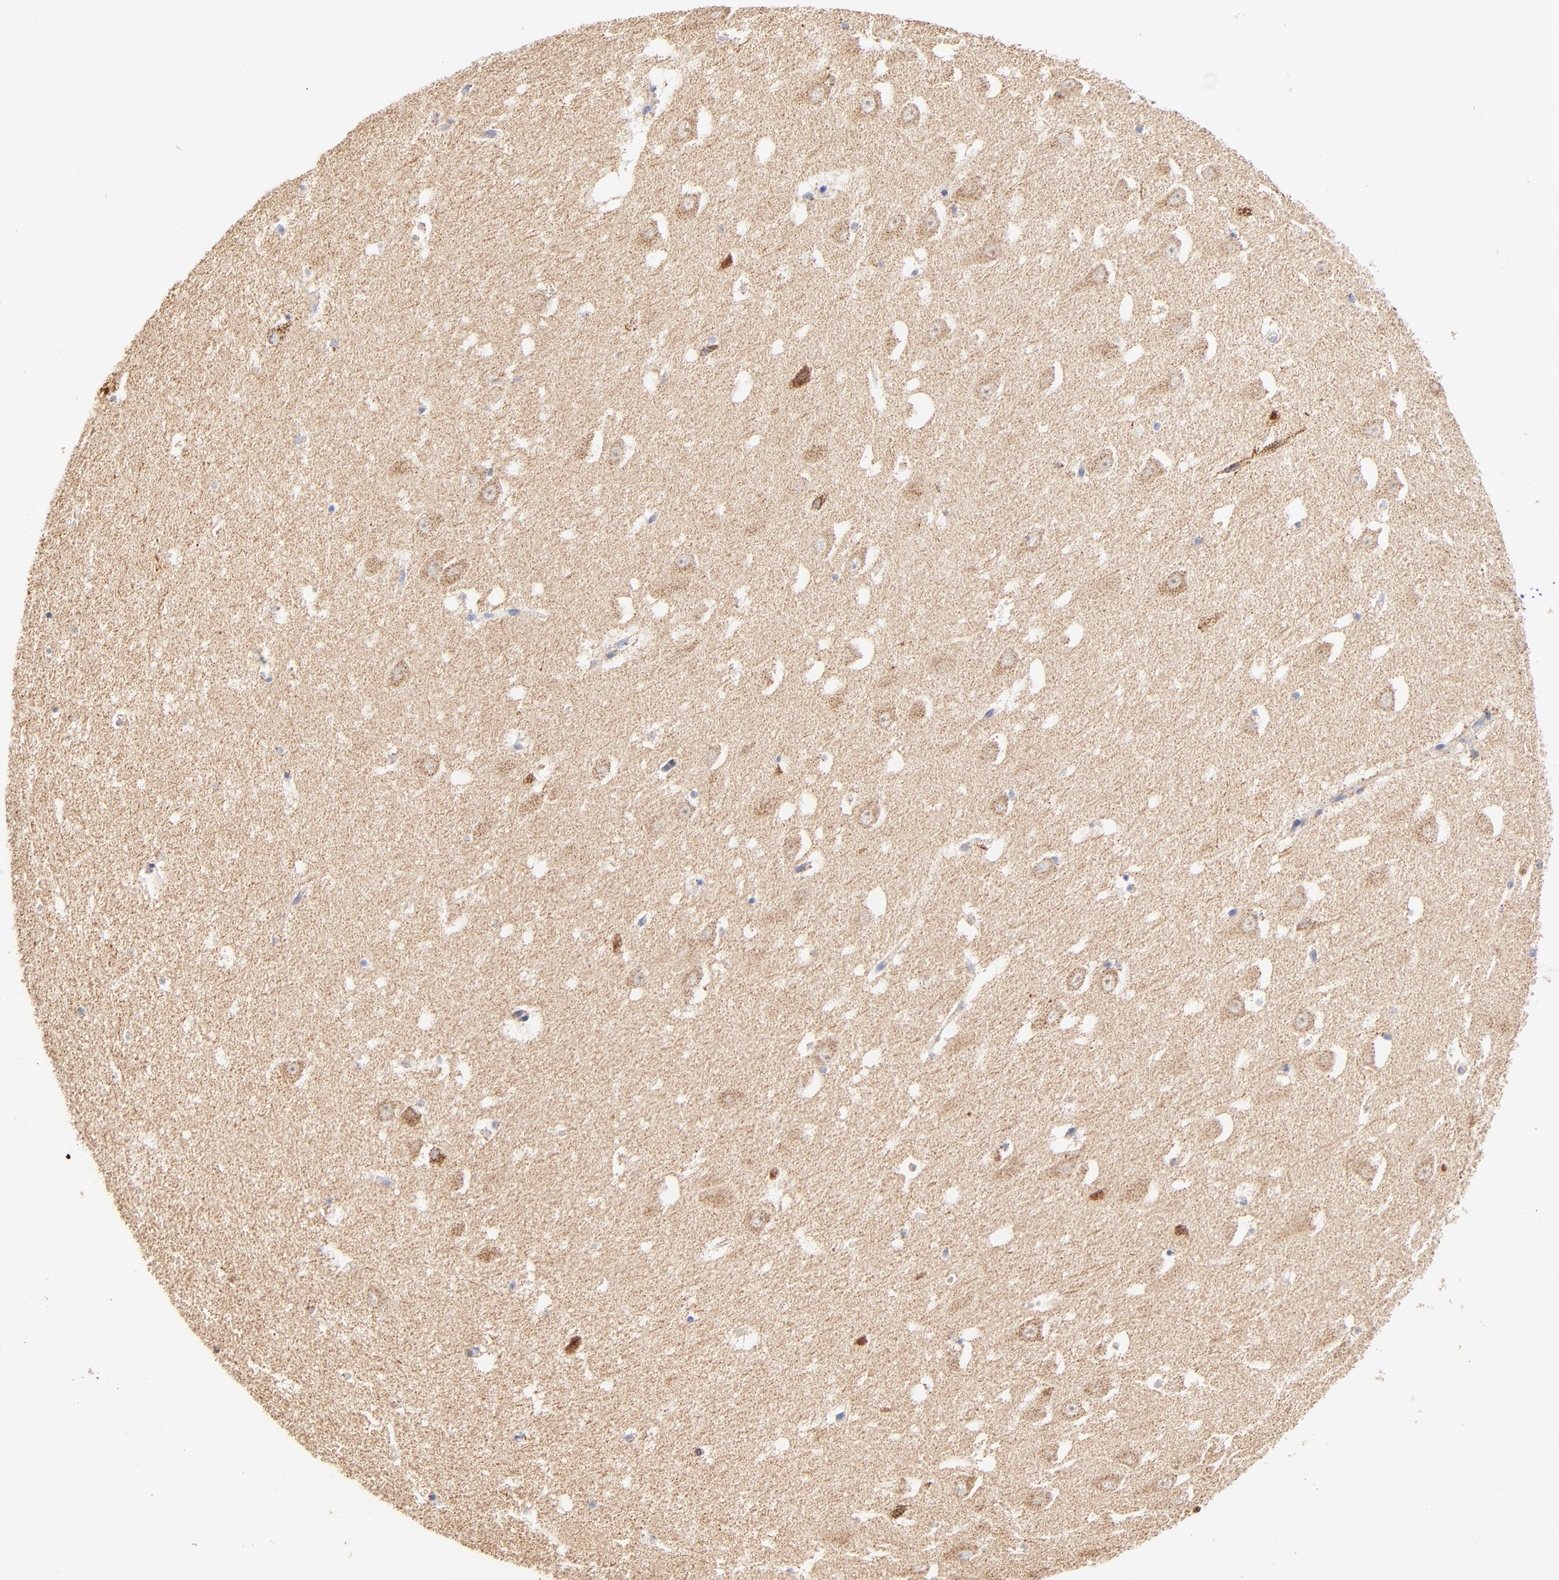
{"staining": {"intensity": "negative", "quantity": "none", "location": "none"}, "tissue": "hippocampus", "cell_type": "Glial cells", "image_type": "normal", "snomed": [{"axis": "morphology", "description": "Normal tissue, NOS"}, {"axis": "topography", "description": "Hippocampus"}], "caption": "Image shows no significant protein expression in glial cells of normal hippocampus.", "gene": "ATP5F1D", "patient": {"sex": "male", "age": 45}}